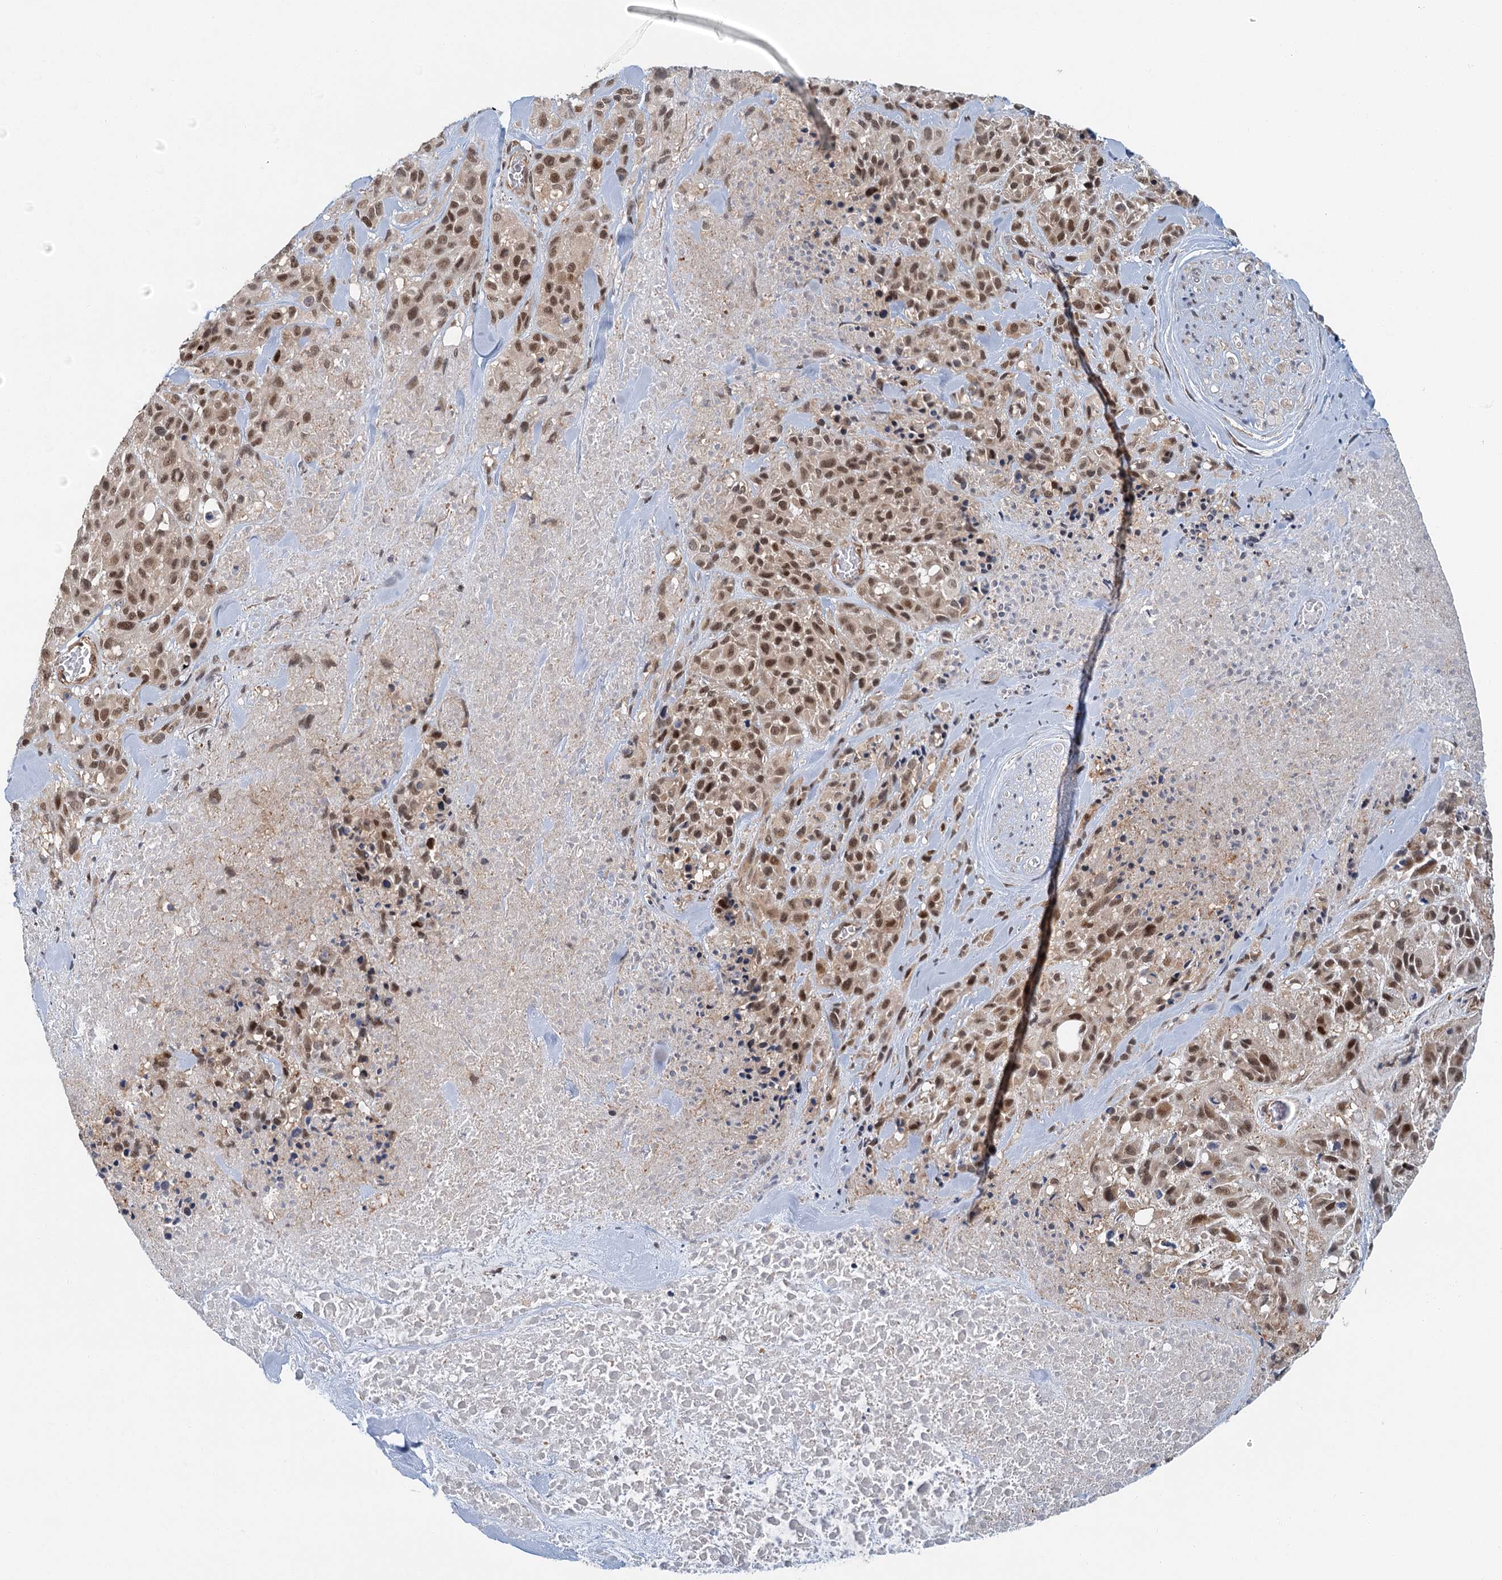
{"staining": {"intensity": "moderate", "quantity": ">75%", "location": "nuclear"}, "tissue": "melanoma", "cell_type": "Tumor cells", "image_type": "cancer", "snomed": [{"axis": "morphology", "description": "Malignant melanoma, Metastatic site"}, {"axis": "topography", "description": "Skin"}], "caption": "Immunohistochemistry (IHC) micrograph of human melanoma stained for a protein (brown), which exhibits medium levels of moderate nuclear staining in approximately >75% of tumor cells.", "gene": "TAS2R42", "patient": {"sex": "female", "age": 81}}